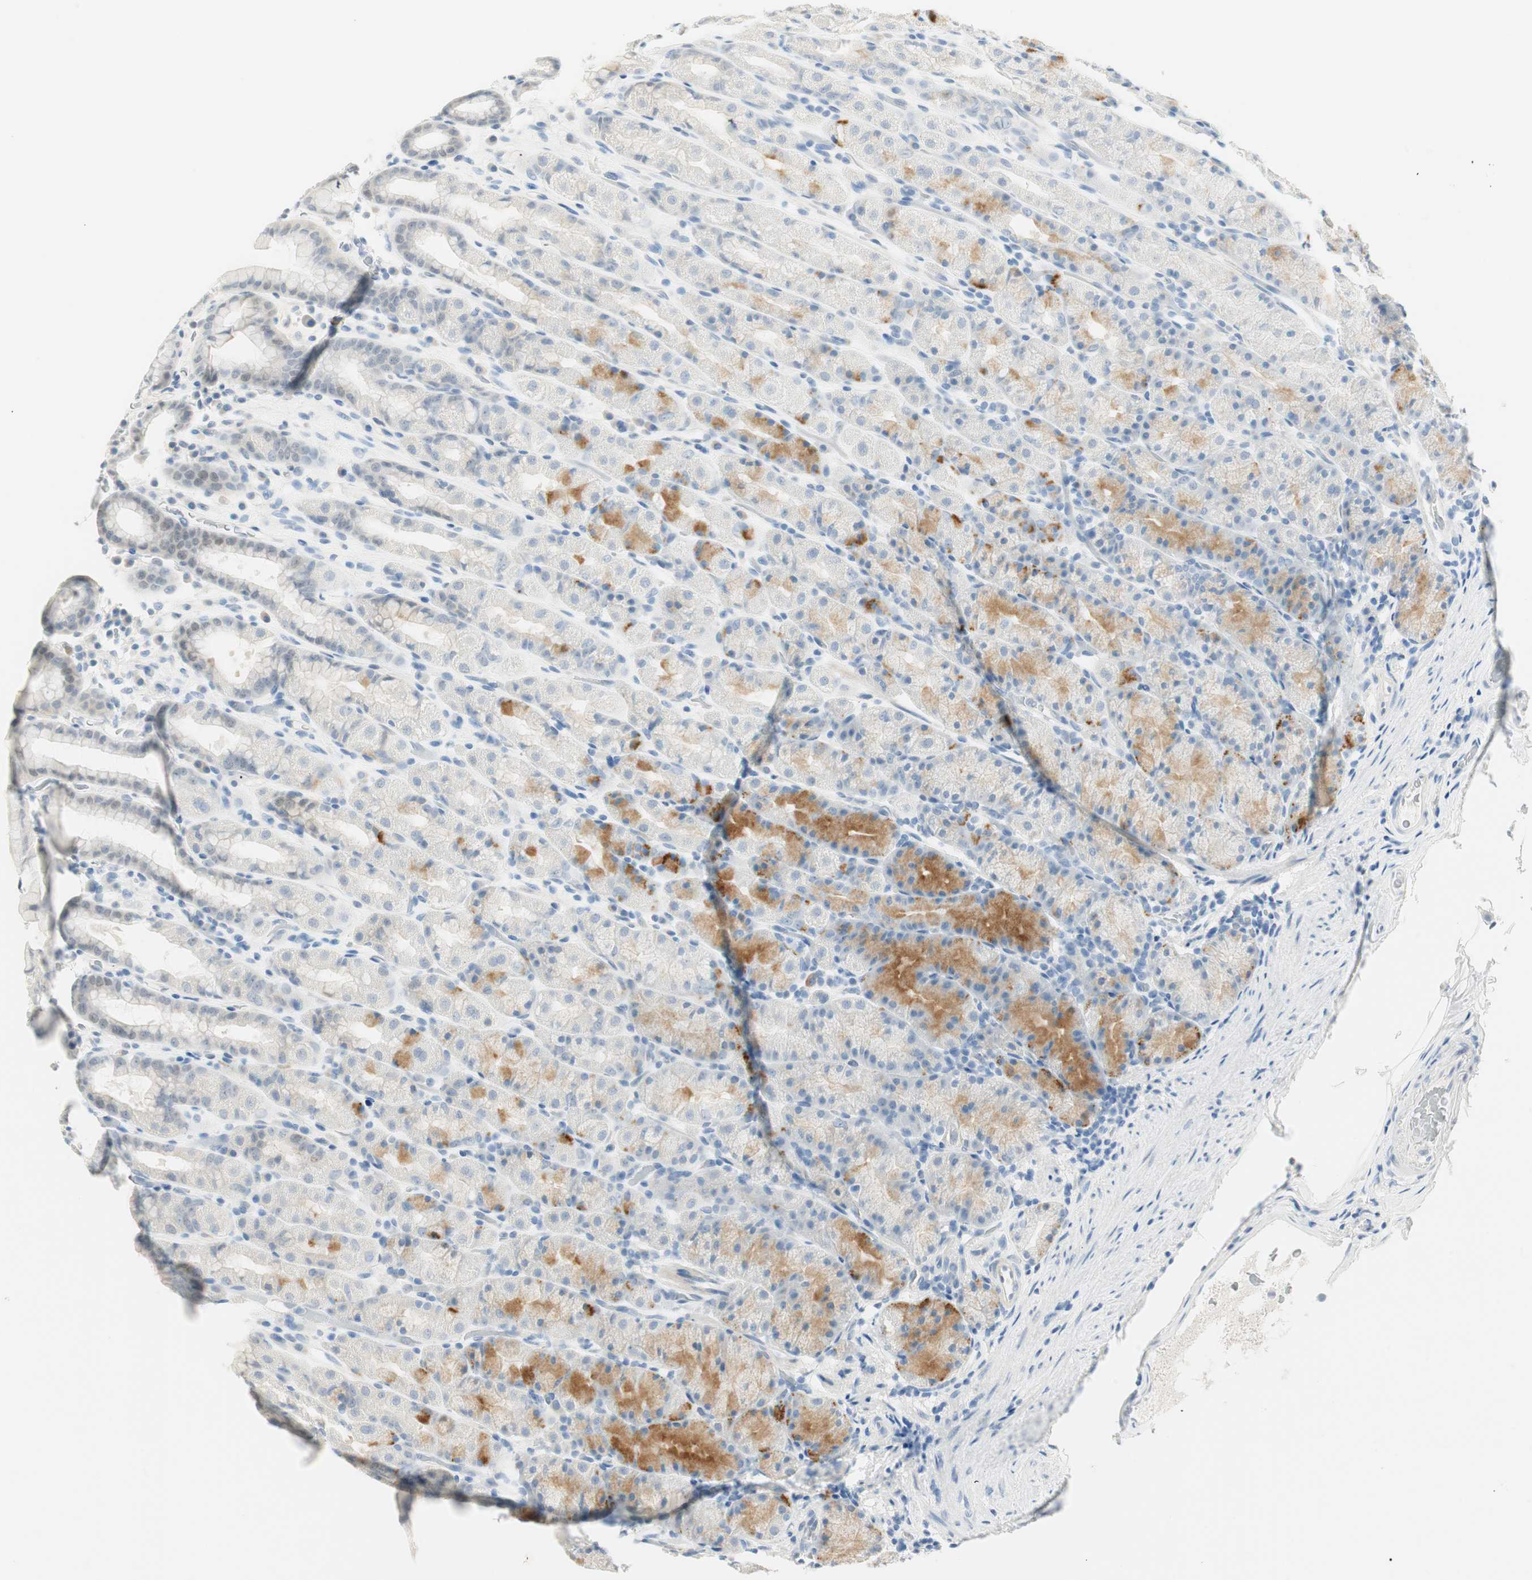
{"staining": {"intensity": "moderate", "quantity": "<25%", "location": "cytoplasmic/membranous"}, "tissue": "stomach", "cell_type": "Glandular cells", "image_type": "normal", "snomed": [{"axis": "morphology", "description": "Normal tissue, NOS"}, {"axis": "topography", "description": "Stomach, upper"}], "caption": "DAB (3,3'-diaminobenzidine) immunohistochemical staining of normal human stomach reveals moderate cytoplasmic/membranous protein expression in about <25% of glandular cells. (DAB IHC, brown staining for protein, blue staining for nuclei).", "gene": "MLLT10", "patient": {"sex": "male", "age": 68}}